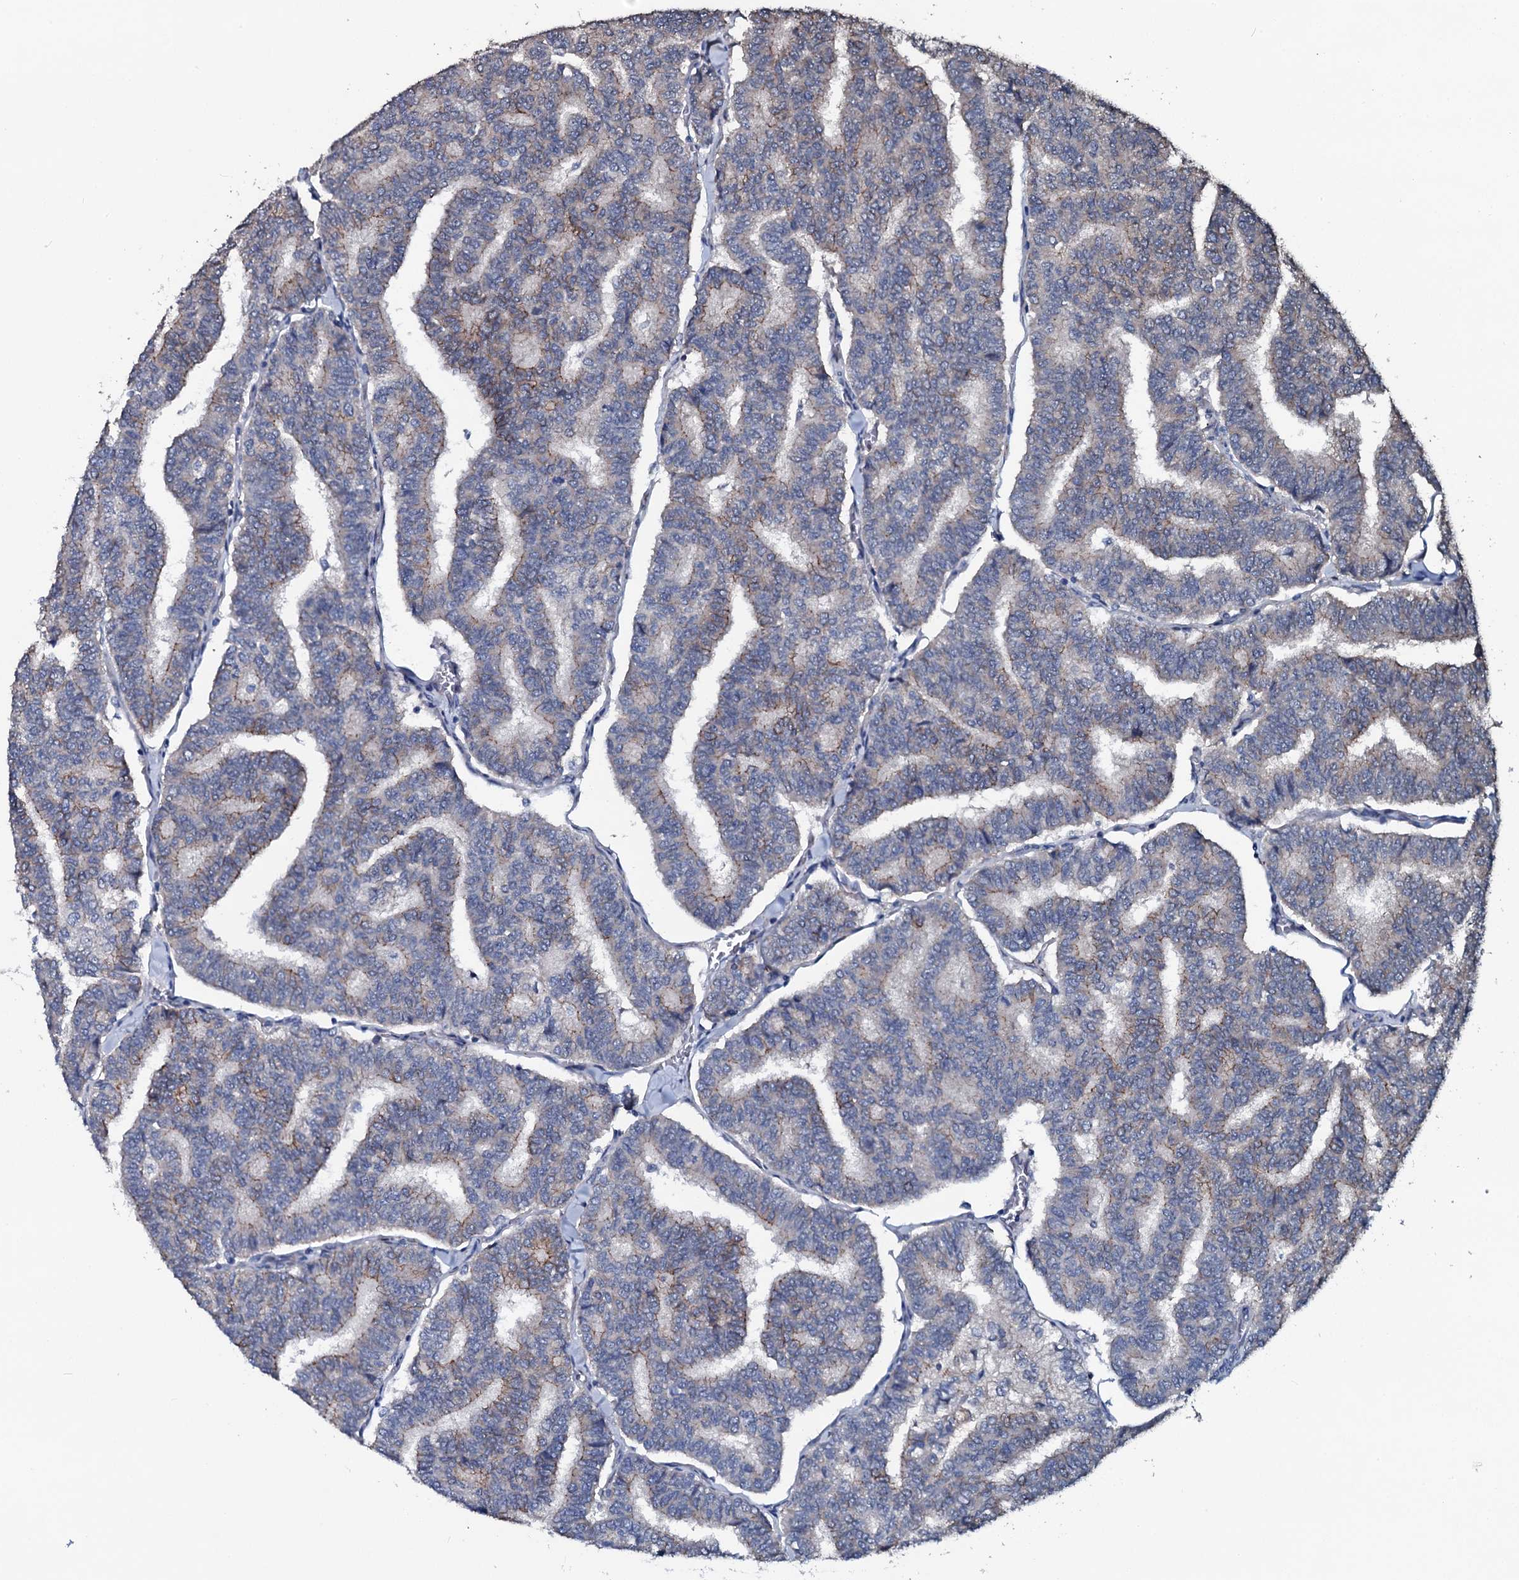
{"staining": {"intensity": "moderate", "quantity": "<25%", "location": "cytoplasmic/membranous"}, "tissue": "thyroid cancer", "cell_type": "Tumor cells", "image_type": "cancer", "snomed": [{"axis": "morphology", "description": "Papillary adenocarcinoma, NOS"}, {"axis": "topography", "description": "Thyroid gland"}], "caption": "Immunohistochemical staining of papillary adenocarcinoma (thyroid) displays low levels of moderate cytoplasmic/membranous protein expression in about <25% of tumor cells.", "gene": "IL12B", "patient": {"sex": "female", "age": 35}}